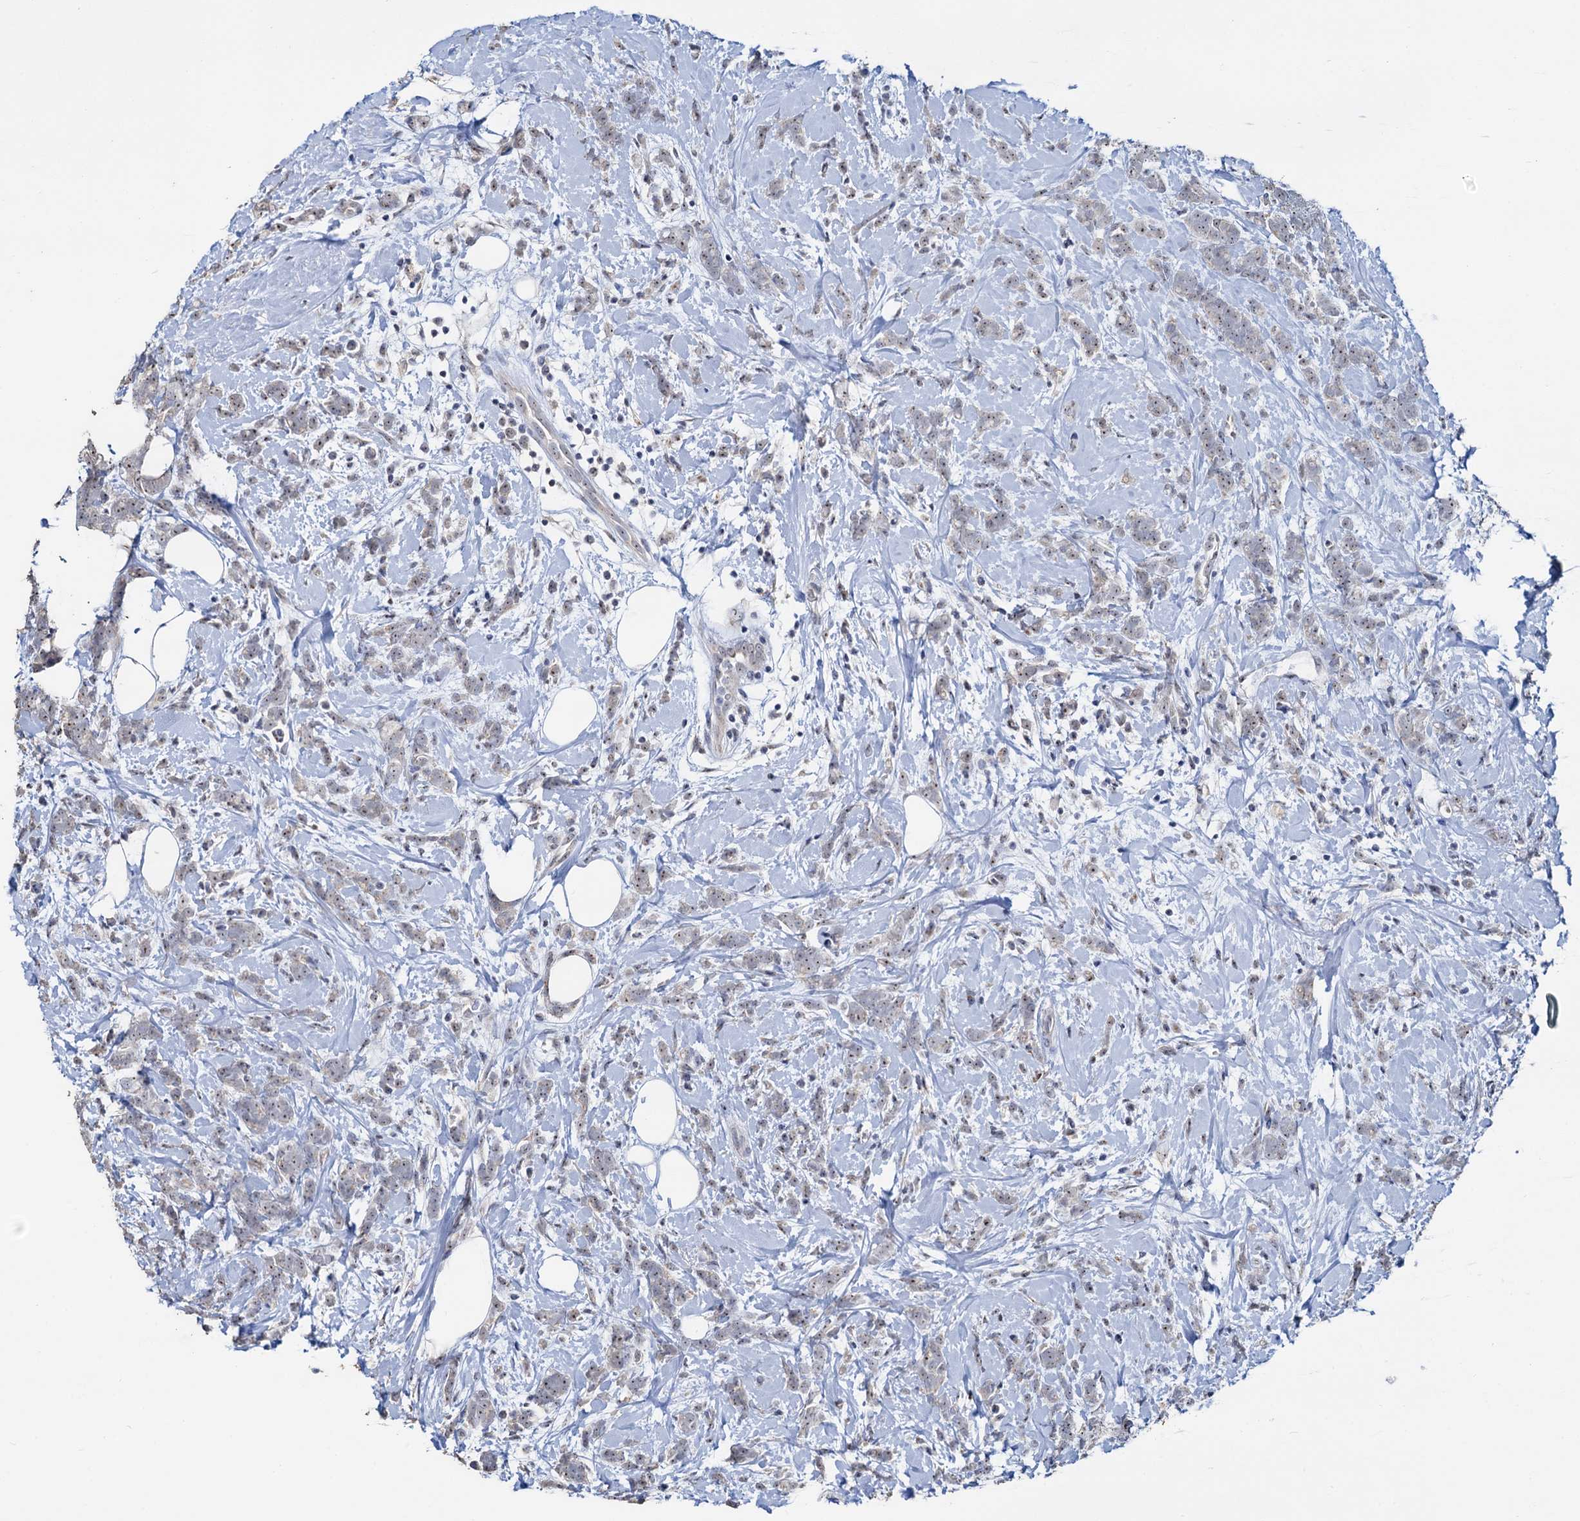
{"staining": {"intensity": "weak", "quantity": "25%-75%", "location": "nuclear"}, "tissue": "breast cancer", "cell_type": "Tumor cells", "image_type": "cancer", "snomed": [{"axis": "morphology", "description": "Lobular carcinoma"}, {"axis": "topography", "description": "Breast"}], "caption": "This is a micrograph of immunohistochemistry (IHC) staining of lobular carcinoma (breast), which shows weak expression in the nuclear of tumor cells.", "gene": "C2CD3", "patient": {"sex": "female", "age": 58}}